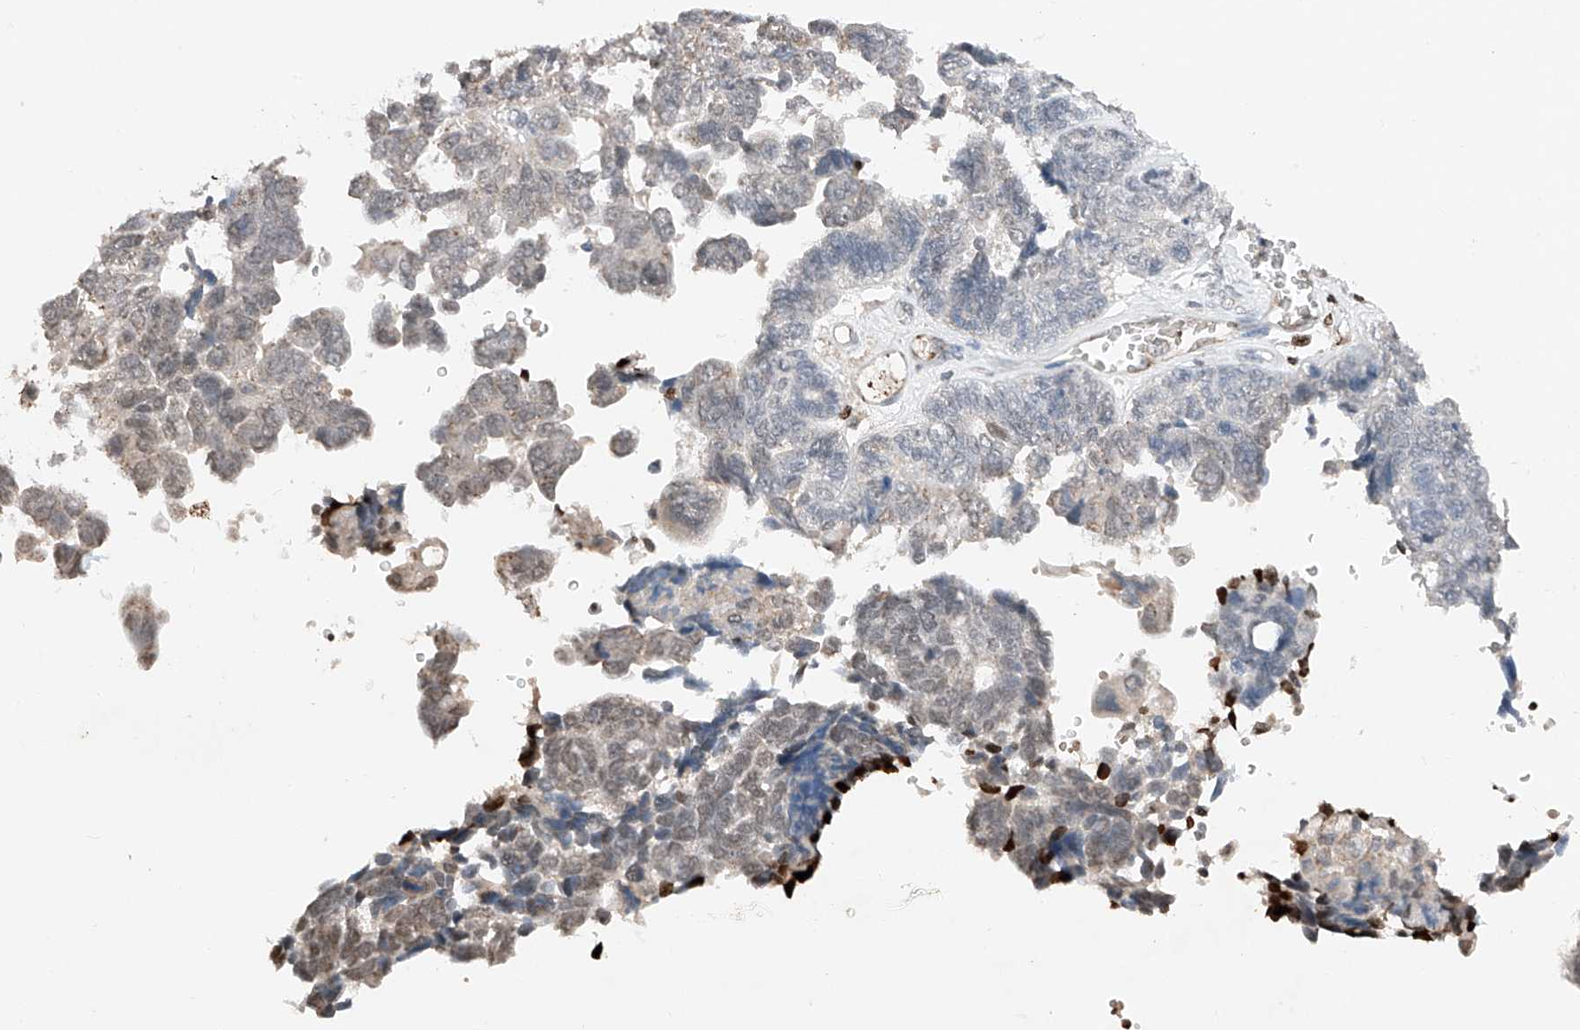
{"staining": {"intensity": "weak", "quantity": "25%-75%", "location": "nuclear"}, "tissue": "ovarian cancer", "cell_type": "Tumor cells", "image_type": "cancer", "snomed": [{"axis": "morphology", "description": "Cystadenocarcinoma, serous, NOS"}, {"axis": "topography", "description": "Ovary"}], "caption": "Immunohistochemistry (IHC) image of neoplastic tissue: ovarian cancer stained using IHC exhibits low levels of weak protein expression localized specifically in the nuclear of tumor cells, appearing as a nuclear brown color.", "gene": "TBX4", "patient": {"sex": "female", "age": 79}}